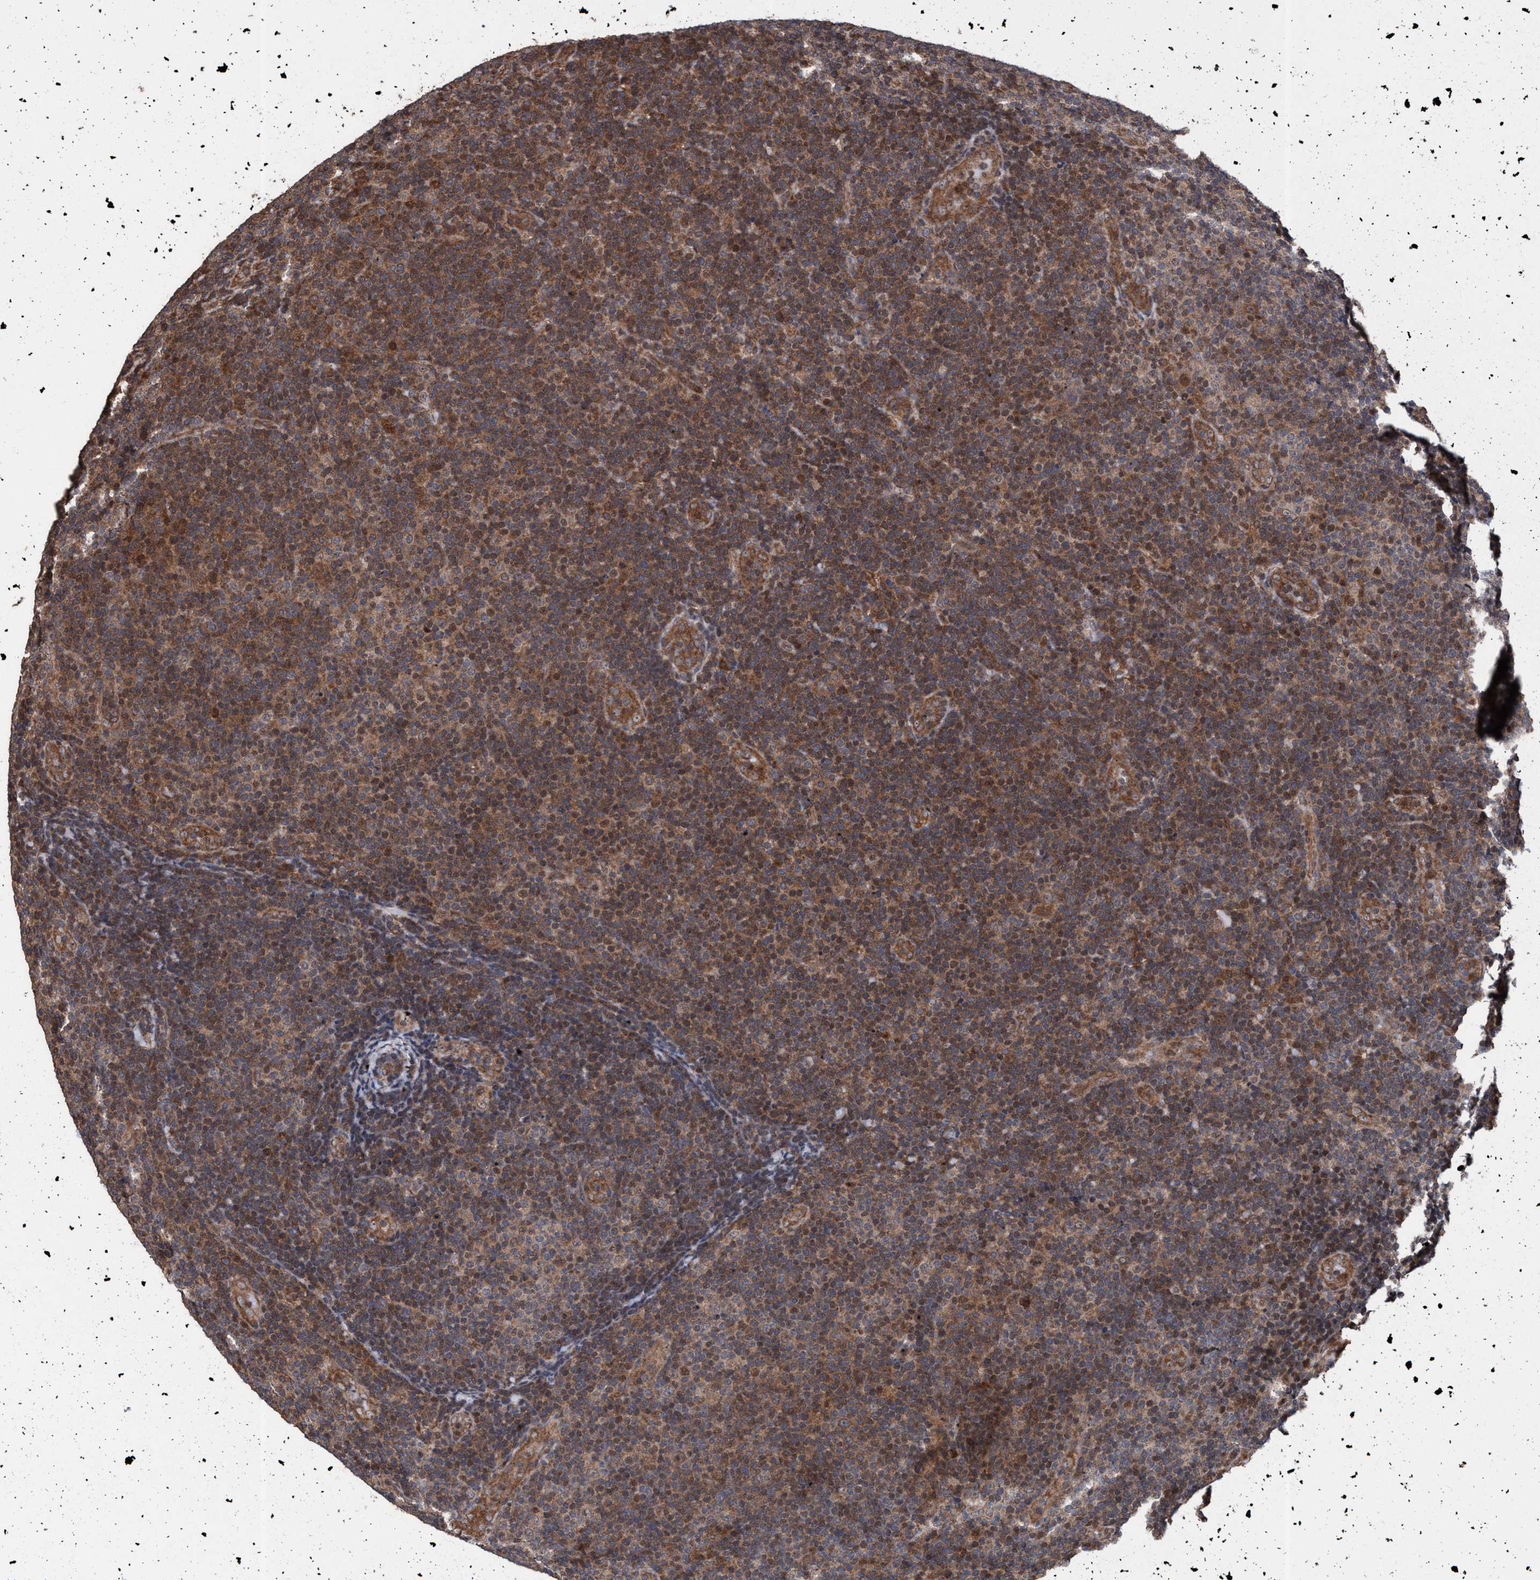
{"staining": {"intensity": "moderate", "quantity": ">75%", "location": "cytoplasmic/membranous"}, "tissue": "lymphoma", "cell_type": "Tumor cells", "image_type": "cancer", "snomed": [{"axis": "morphology", "description": "Hodgkin's disease, NOS"}, {"axis": "topography", "description": "Lymph node"}], "caption": "Brown immunohistochemical staining in human lymphoma exhibits moderate cytoplasmic/membranous positivity in approximately >75% of tumor cells.", "gene": "TRPC7", "patient": {"sex": "female", "age": 57}}